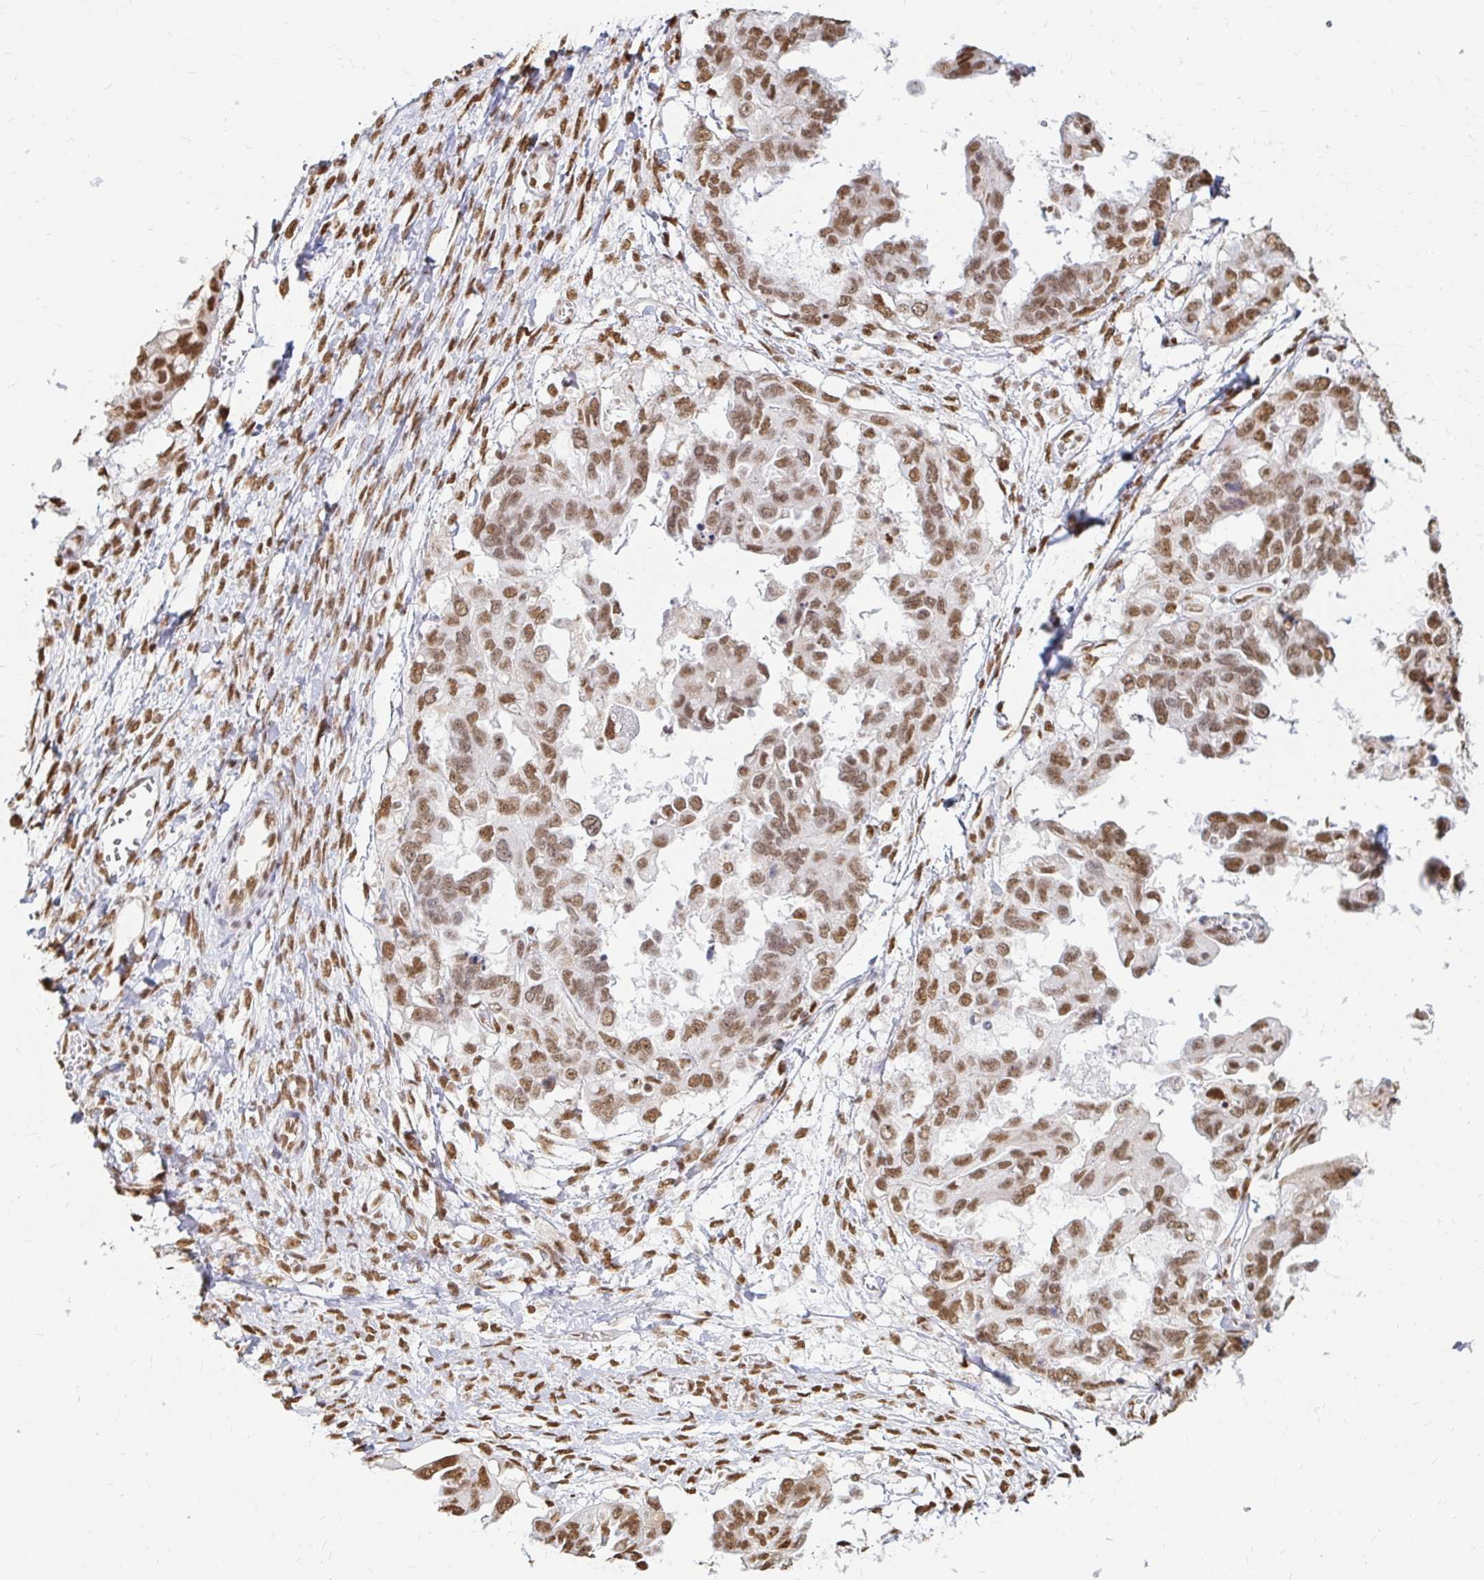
{"staining": {"intensity": "moderate", "quantity": ">75%", "location": "nuclear"}, "tissue": "ovarian cancer", "cell_type": "Tumor cells", "image_type": "cancer", "snomed": [{"axis": "morphology", "description": "Cystadenocarcinoma, serous, NOS"}, {"axis": "topography", "description": "Ovary"}], "caption": "DAB immunohistochemical staining of ovarian cancer demonstrates moderate nuclear protein expression in approximately >75% of tumor cells.", "gene": "HNRNPU", "patient": {"sex": "female", "age": 53}}